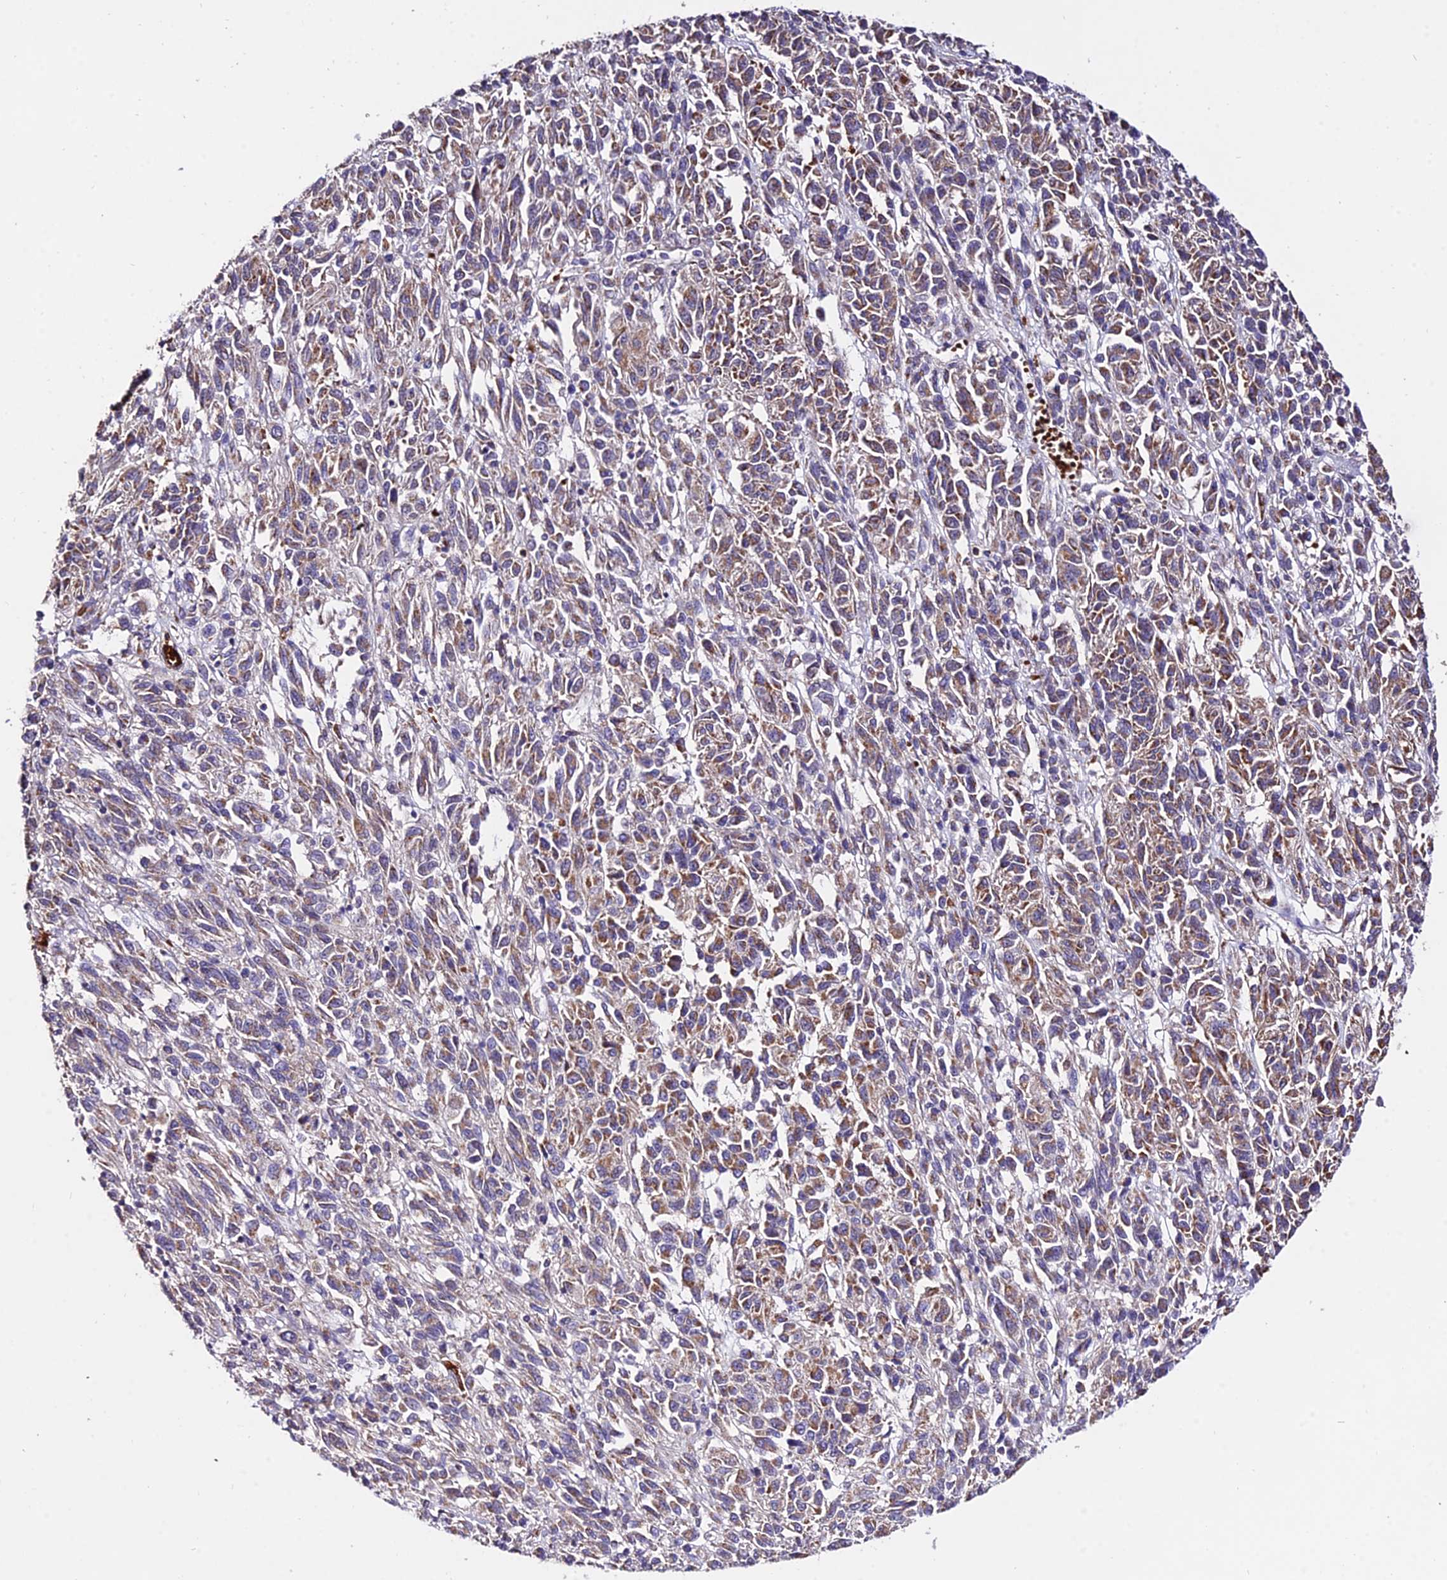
{"staining": {"intensity": "moderate", "quantity": "25%-75%", "location": "cytoplasmic/membranous"}, "tissue": "melanoma", "cell_type": "Tumor cells", "image_type": "cancer", "snomed": [{"axis": "morphology", "description": "Malignant melanoma, Metastatic site"}, {"axis": "topography", "description": "Lung"}], "caption": "Immunohistochemical staining of melanoma demonstrates medium levels of moderate cytoplasmic/membranous staining in about 25%-75% of tumor cells. Immunohistochemistry (ihc) stains the protein in brown and the nuclei are stained blue.", "gene": "WDR5B", "patient": {"sex": "male", "age": 64}}